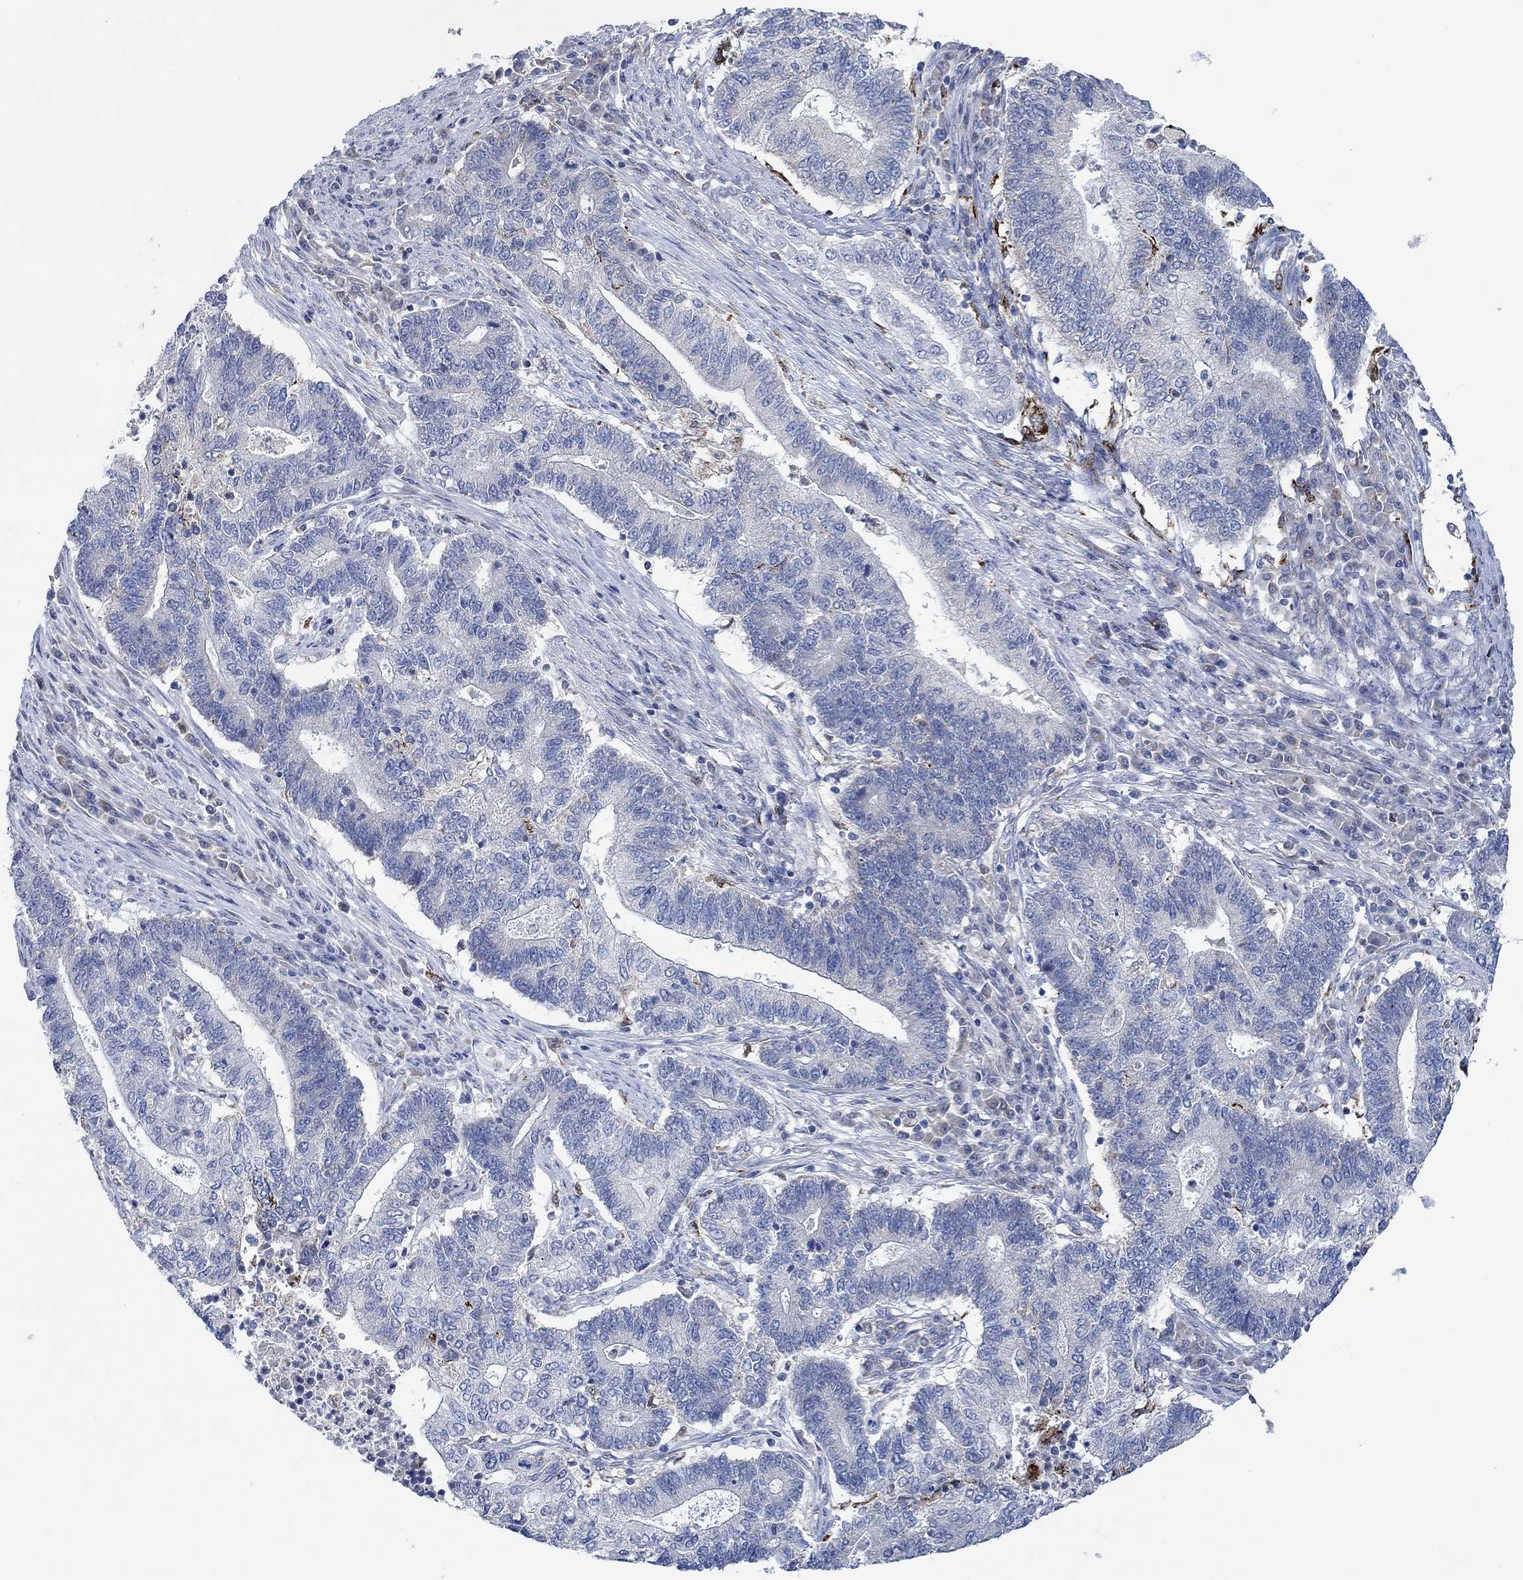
{"staining": {"intensity": "negative", "quantity": "none", "location": "none"}, "tissue": "endometrial cancer", "cell_type": "Tumor cells", "image_type": "cancer", "snomed": [{"axis": "morphology", "description": "Adenocarcinoma, NOS"}, {"axis": "topography", "description": "Uterus"}, {"axis": "topography", "description": "Endometrium"}], "caption": "Adenocarcinoma (endometrial) stained for a protein using IHC displays no staining tumor cells.", "gene": "MPP1", "patient": {"sex": "female", "age": 54}}